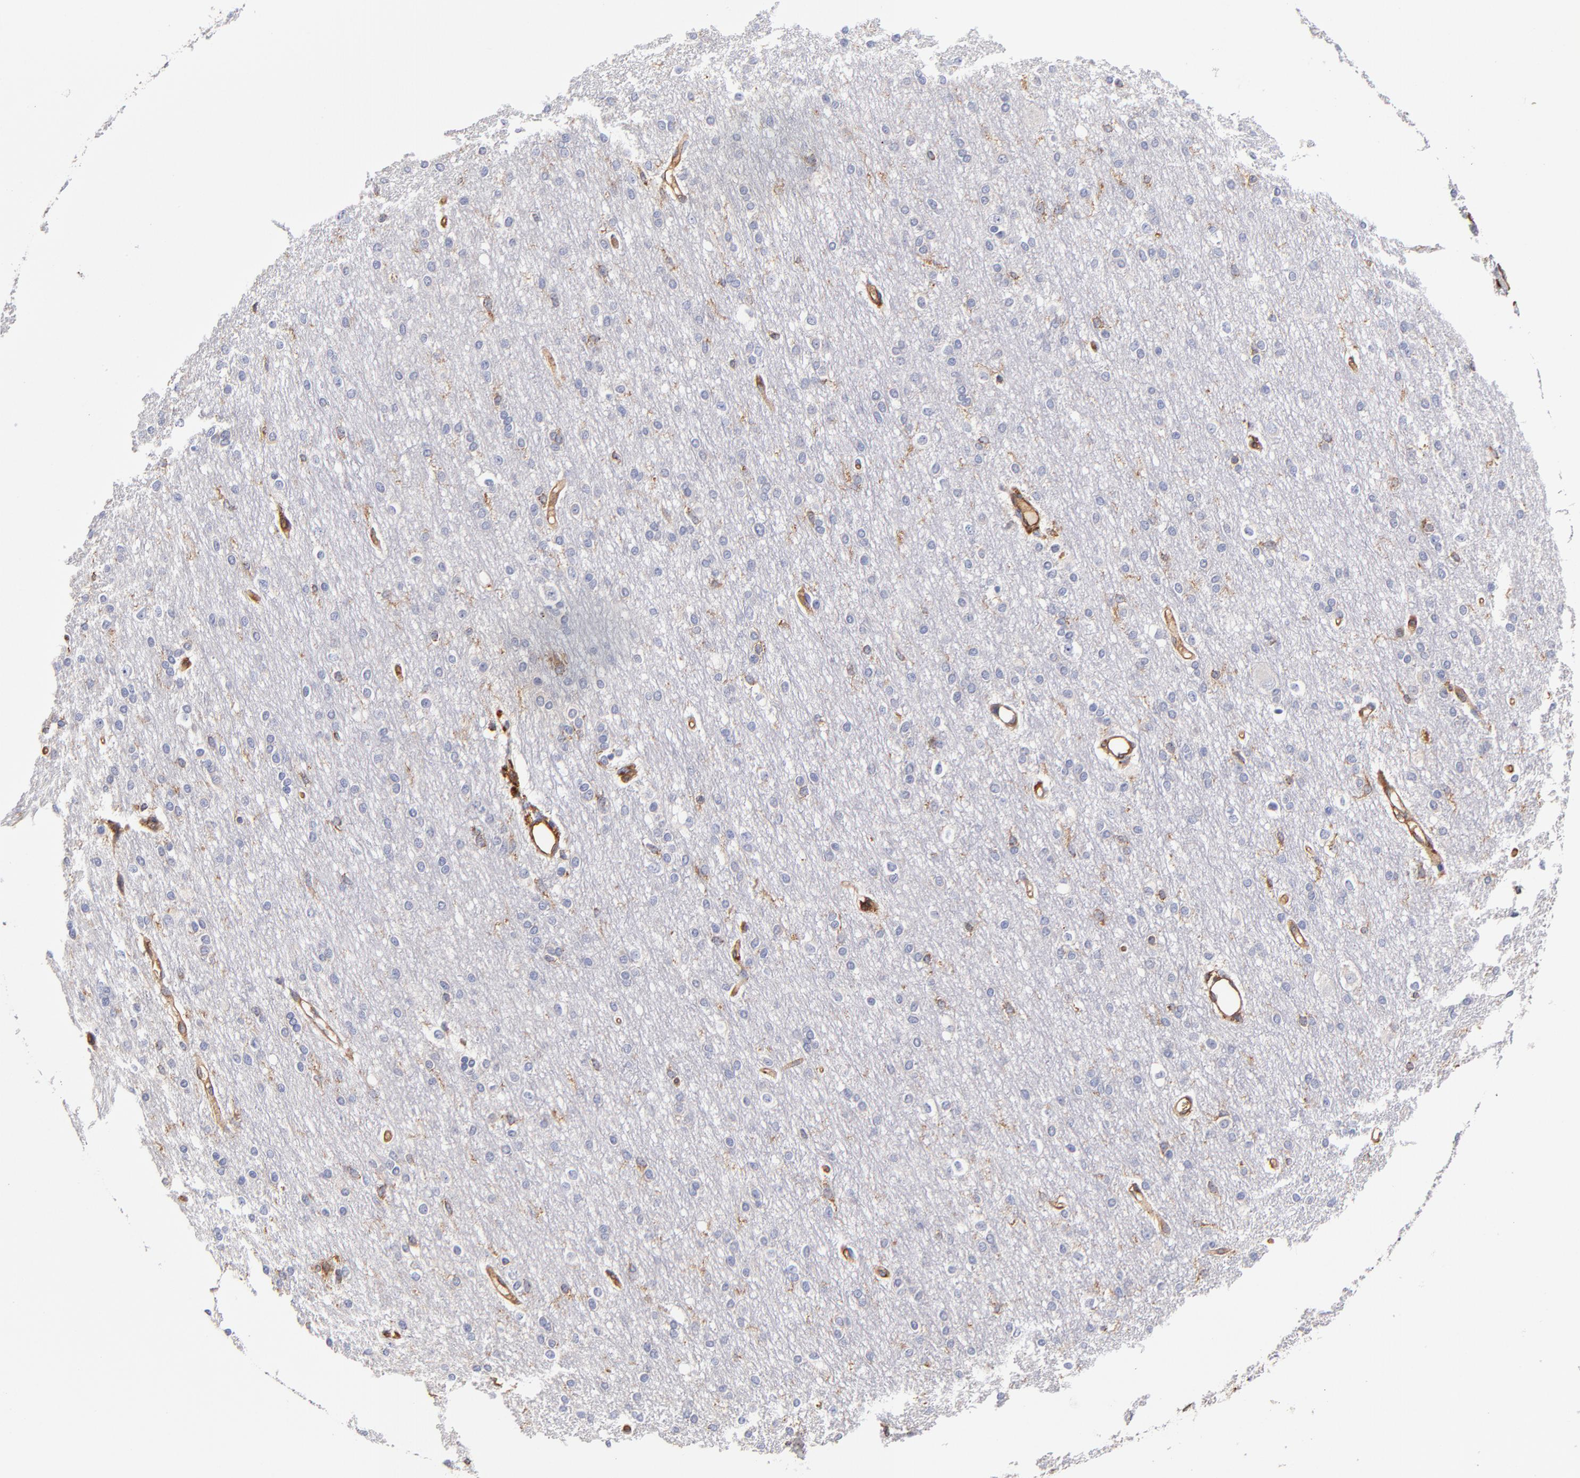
{"staining": {"intensity": "moderate", "quantity": ">75%", "location": "cytoplasmic/membranous"}, "tissue": "cerebral cortex", "cell_type": "Endothelial cells", "image_type": "normal", "snomed": [{"axis": "morphology", "description": "Normal tissue, NOS"}, {"axis": "morphology", "description": "Inflammation, NOS"}, {"axis": "topography", "description": "Cerebral cortex"}], "caption": "This photomicrograph exhibits normal cerebral cortex stained with immunohistochemistry (IHC) to label a protein in brown. The cytoplasmic/membranous of endothelial cells show moderate positivity for the protein. Nuclei are counter-stained blue.", "gene": "CD2AP", "patient": {"sex": "male", "age": 6}}